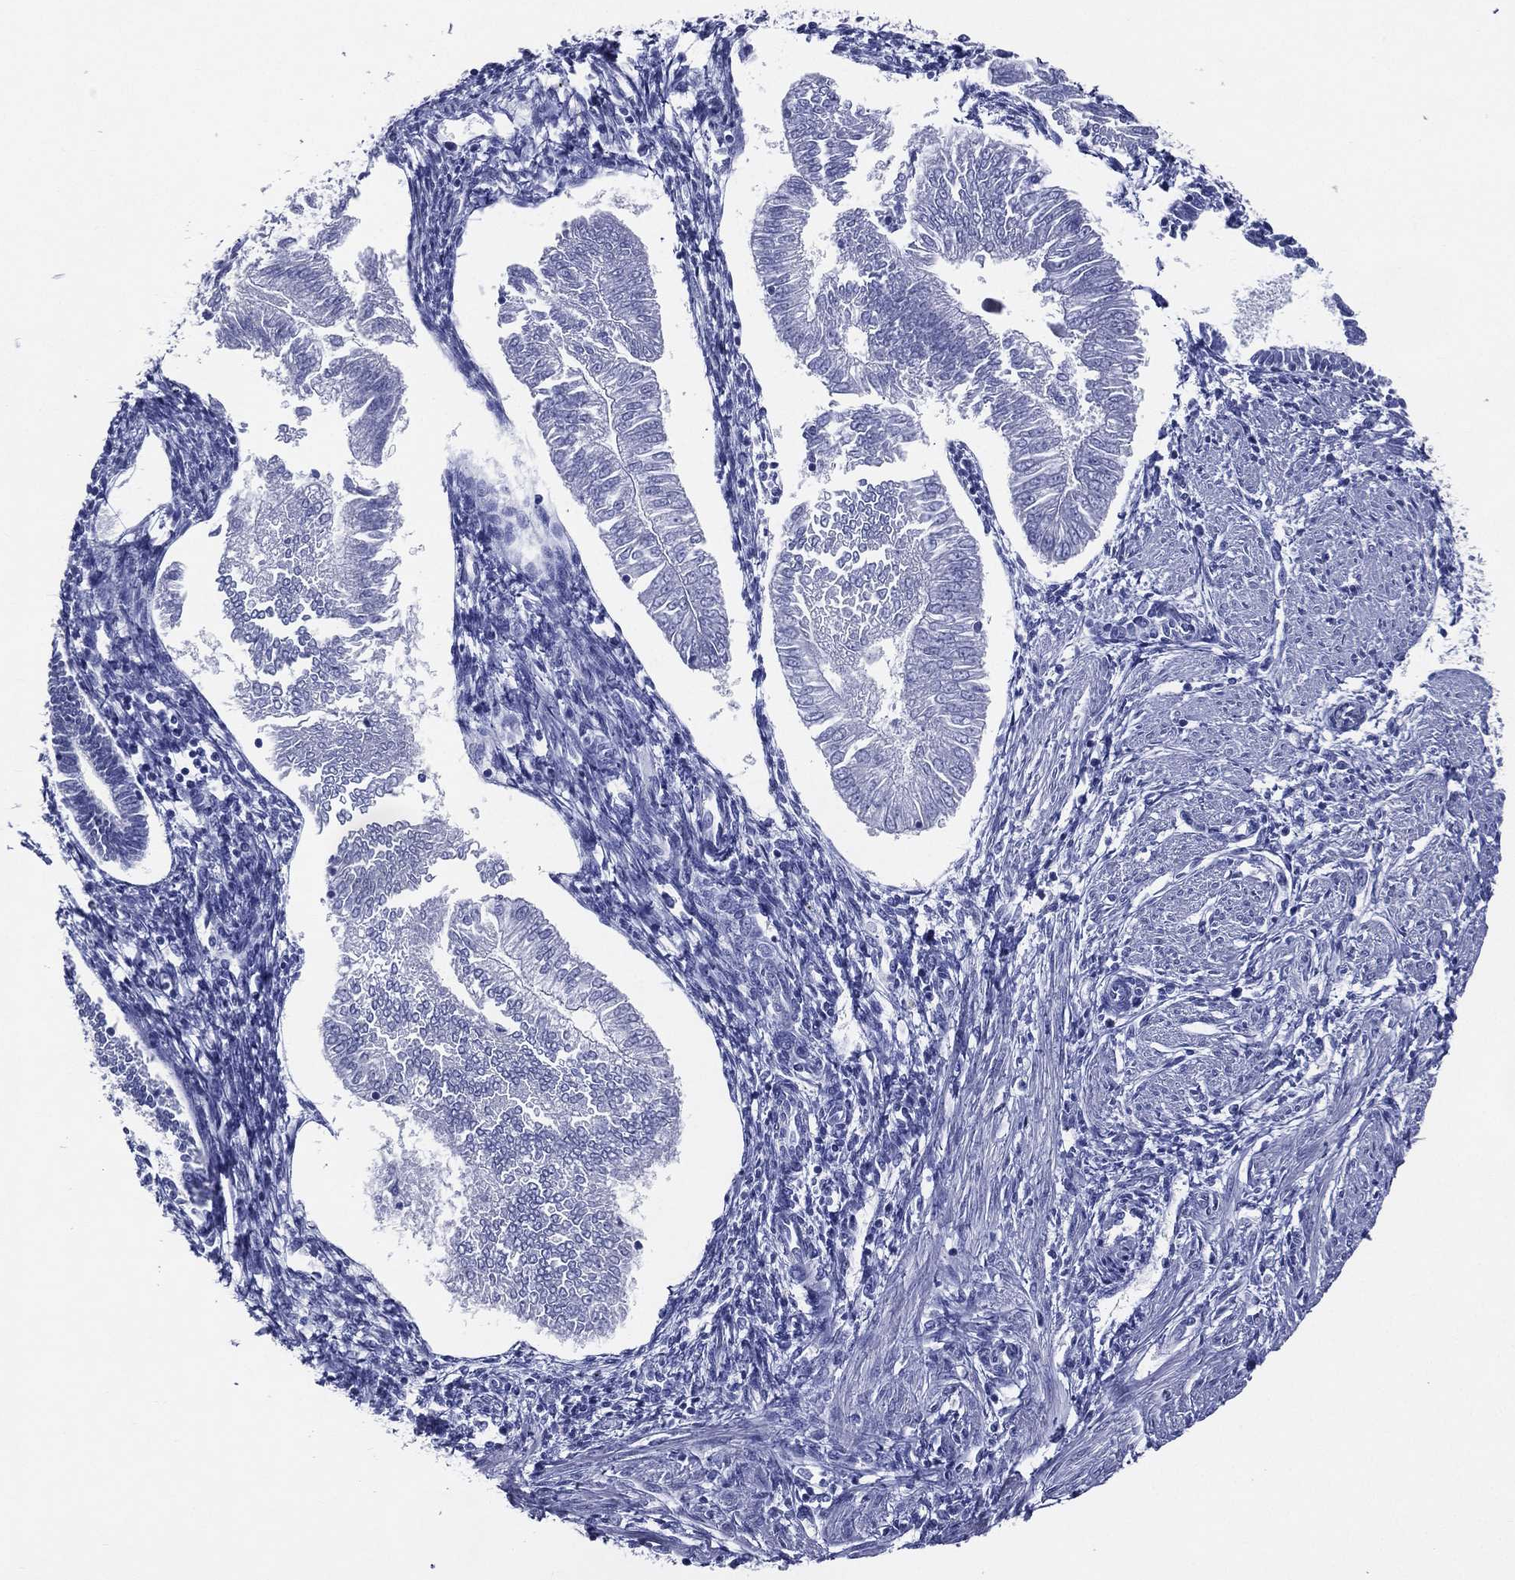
{"staining": {"intensity": "negative", "quantity": "none", "location": "none"}, "tissue": "endometrial cancer", "cell_type": "Tumor cells", "image_type": "cancer", "snomed": [{"axis": "morphology", "description": "Adenocarcinoma, NOS"}, {"axis": "topography", "description": "Endometrium"}], "caption": "Tumor cells show no significant staining in endometrial cancer.", "gene": "ACE2", "patient": {"sex": "female", "age": 53}}